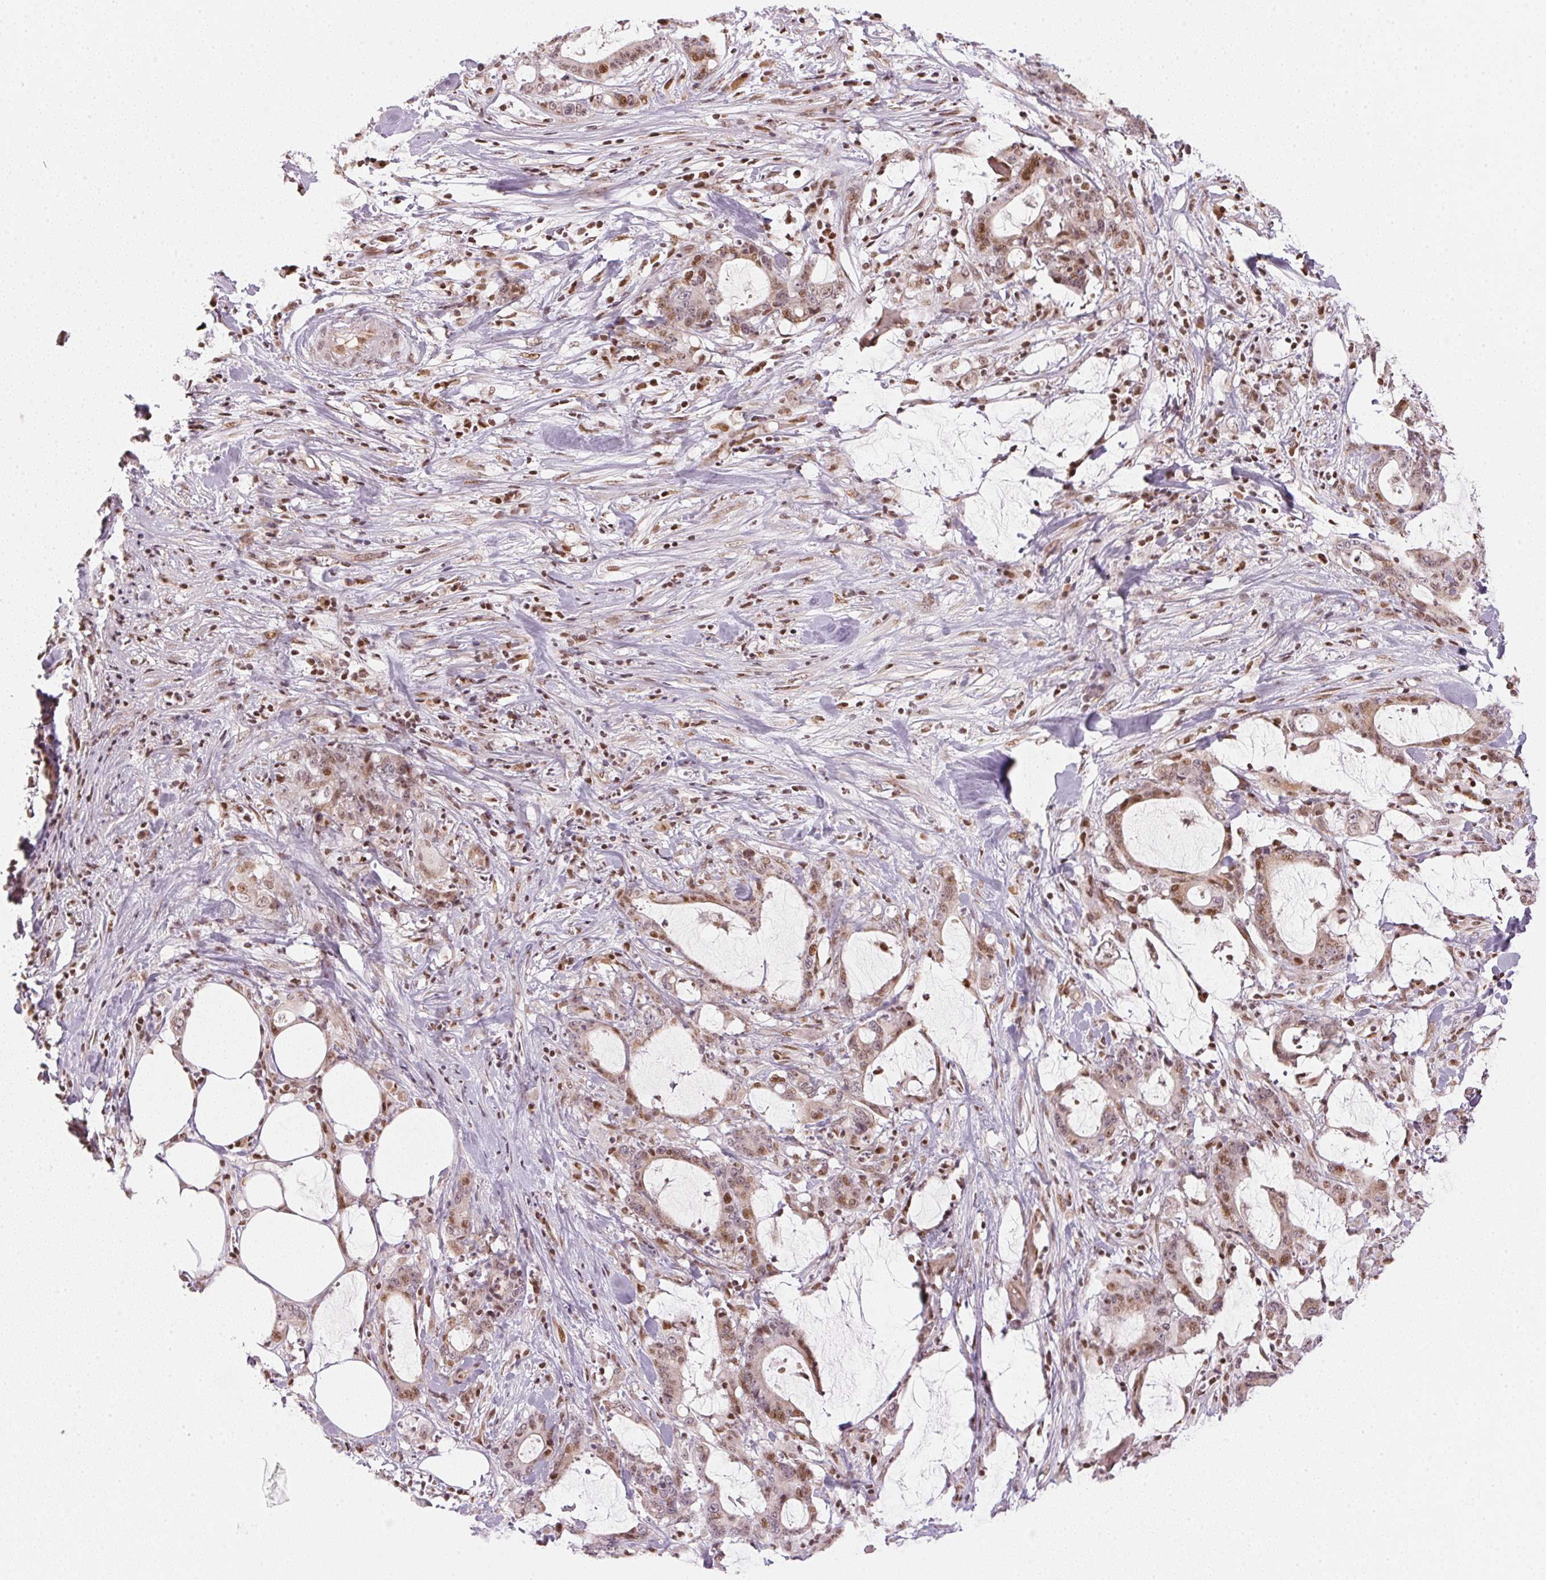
{"staining": {"intensity": "weak", "quantity": "25%-75%", "location": "nuclear"}, "tissue": "stomach cancer", "cell_type": "Tumor cells", "image_type": "cancer", "snomed": [{"axis": "morphology", "description": "Adenocarcinoma, NOS"}, {"axis": "topography", "description": "Stomach, upper"}], "caption": "Adenocarcinoma (stomach) tissue reveals weak nuclear staining in about 25%-75% of tumor cells, visualized by immunohistochemistry.", "gene": "KAT6A", "patient": {"sex": "male", "age": 68}}